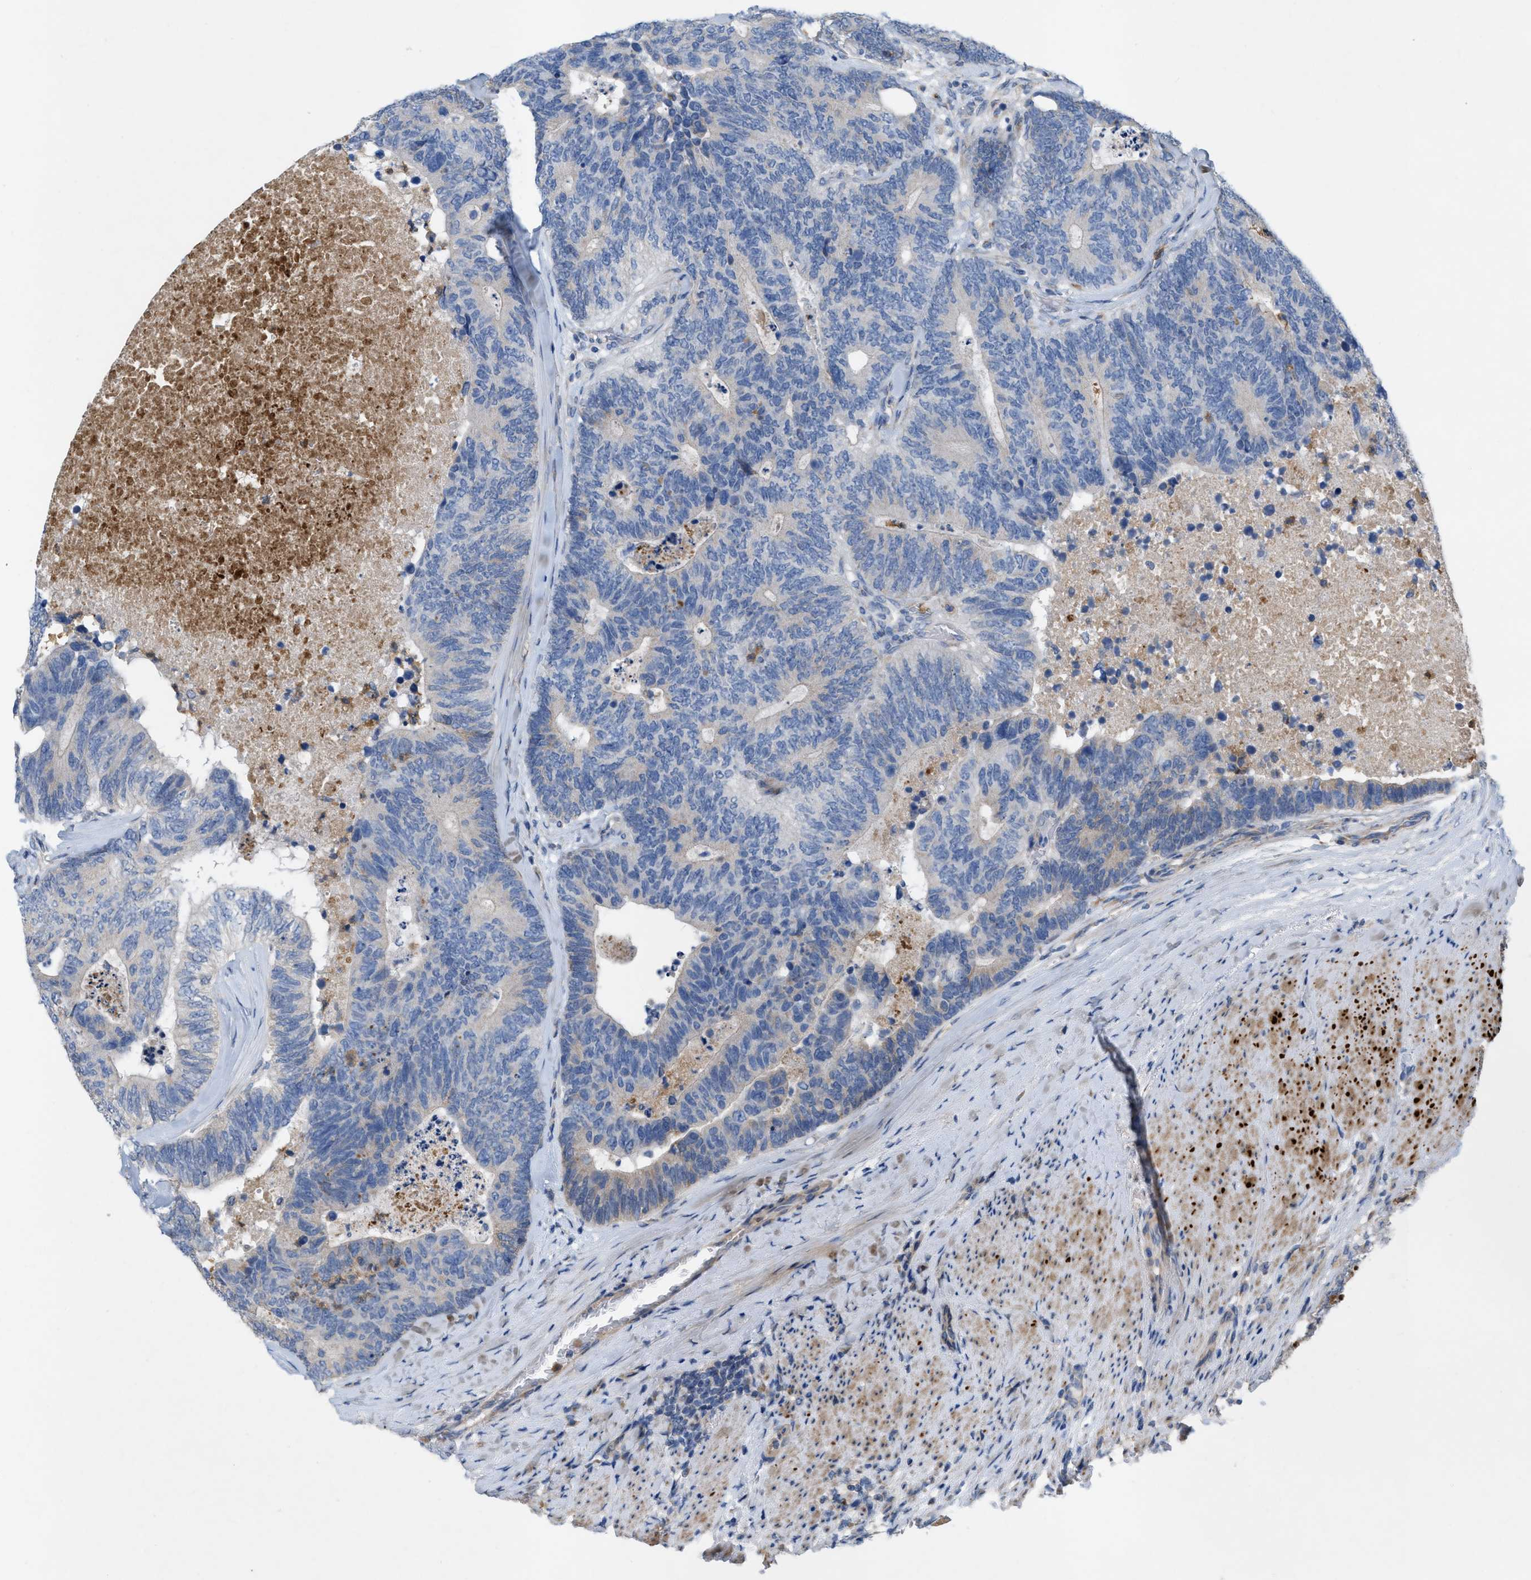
{"staining": {"intensity": "negative", "quantity": "none", "location": "none"}, "tissue": "colorectal cancer", "cell_type": "Tumor cells", "image_type": "cancer", "snomed": [{"axis": "morphology", "description": "Adenocarcinoma, NOS"}, {"axis": "topography", "description": "Colon"}], "caption": "This is an IHC histopathology image of human colorectal cancer. There is no staining in tumor cells.", "gene": "PLPPR5", "patient": {"sex": "female", "age": 67}}